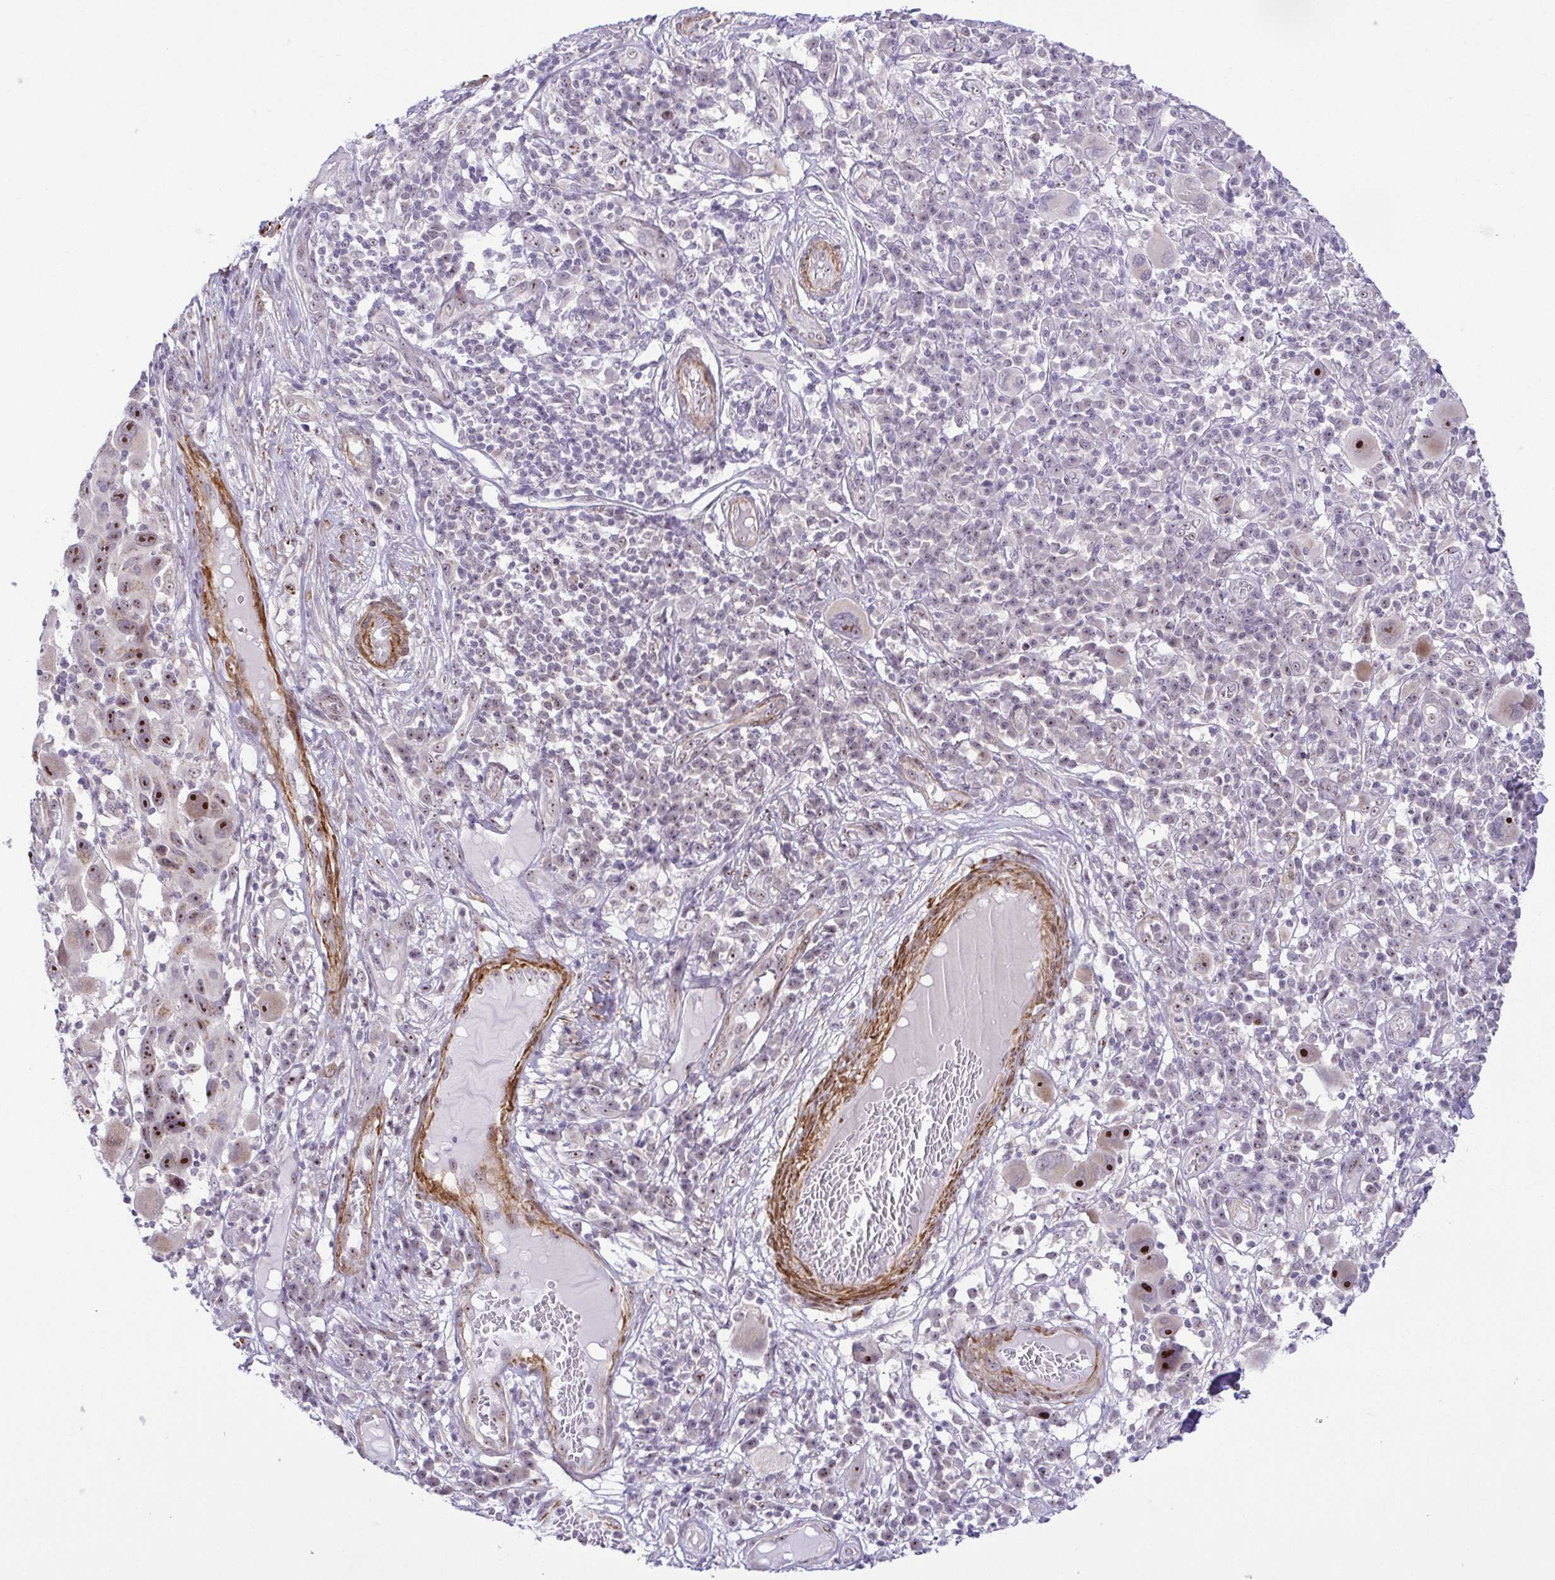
{"staining": {"intensity": "strong", "quantity": "25%-75%", "location": "nuclear"}, "tissue": "melanoma", "cell_type": "Tumor cells", "image_type": "cancer", "snomed": [{"axis": "morphology", "description": "Malignant melanoma, NOS"}, {"axis": "topography", "description": "Skin"}], "caption": "A brown stain labels strong nuclear expression of a protein in melanoma tumor cells.", "gene": "RSL24D1", "patient": {"sex": "male", "age": 53}}